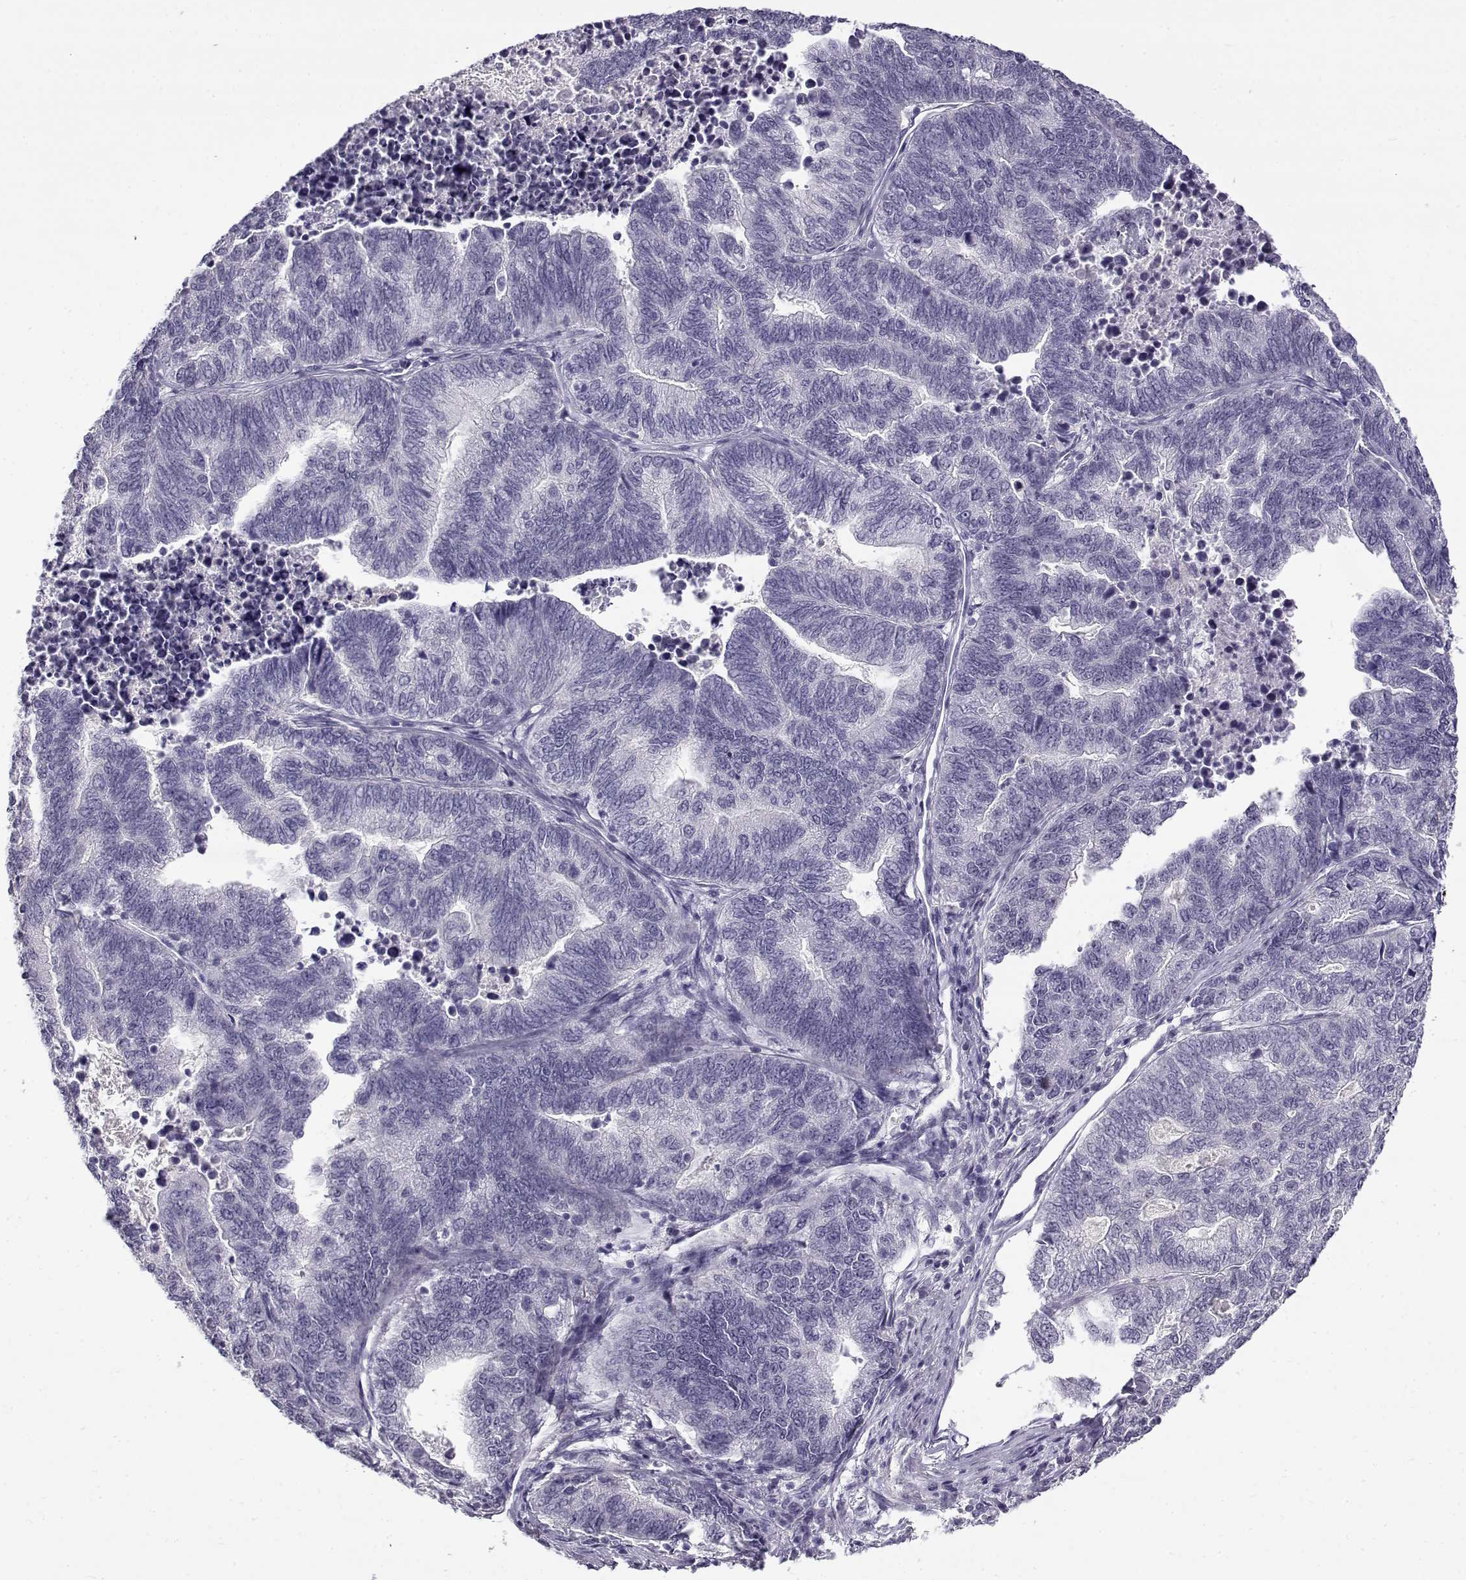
{"staining": {"intensity": "negative", "quantity": "none", "location": "none"}, "tissue": "stomach cancer", "cell_type": "Tumor cells", "image_type": "cancer", "snomed": [{"axis": "morphology", "description": "Adenocarcinoma, NOS"}, {"axis": "topography", "description": "Stomach, upper"}], "caption": "The immunohistochemistry (IHC) micrograph has no significant staining in tumor cells of stomach adenocarcinoma tissue. The staining was performed using DAB (3,3'-diaminobenzidine) to visualize the protein expression in brown, while the nuclei were stained in blue with hematoxylin (Magnification: 20x).", "gene": "TEX55", "patient": {"sex": "female", "age": 67}}